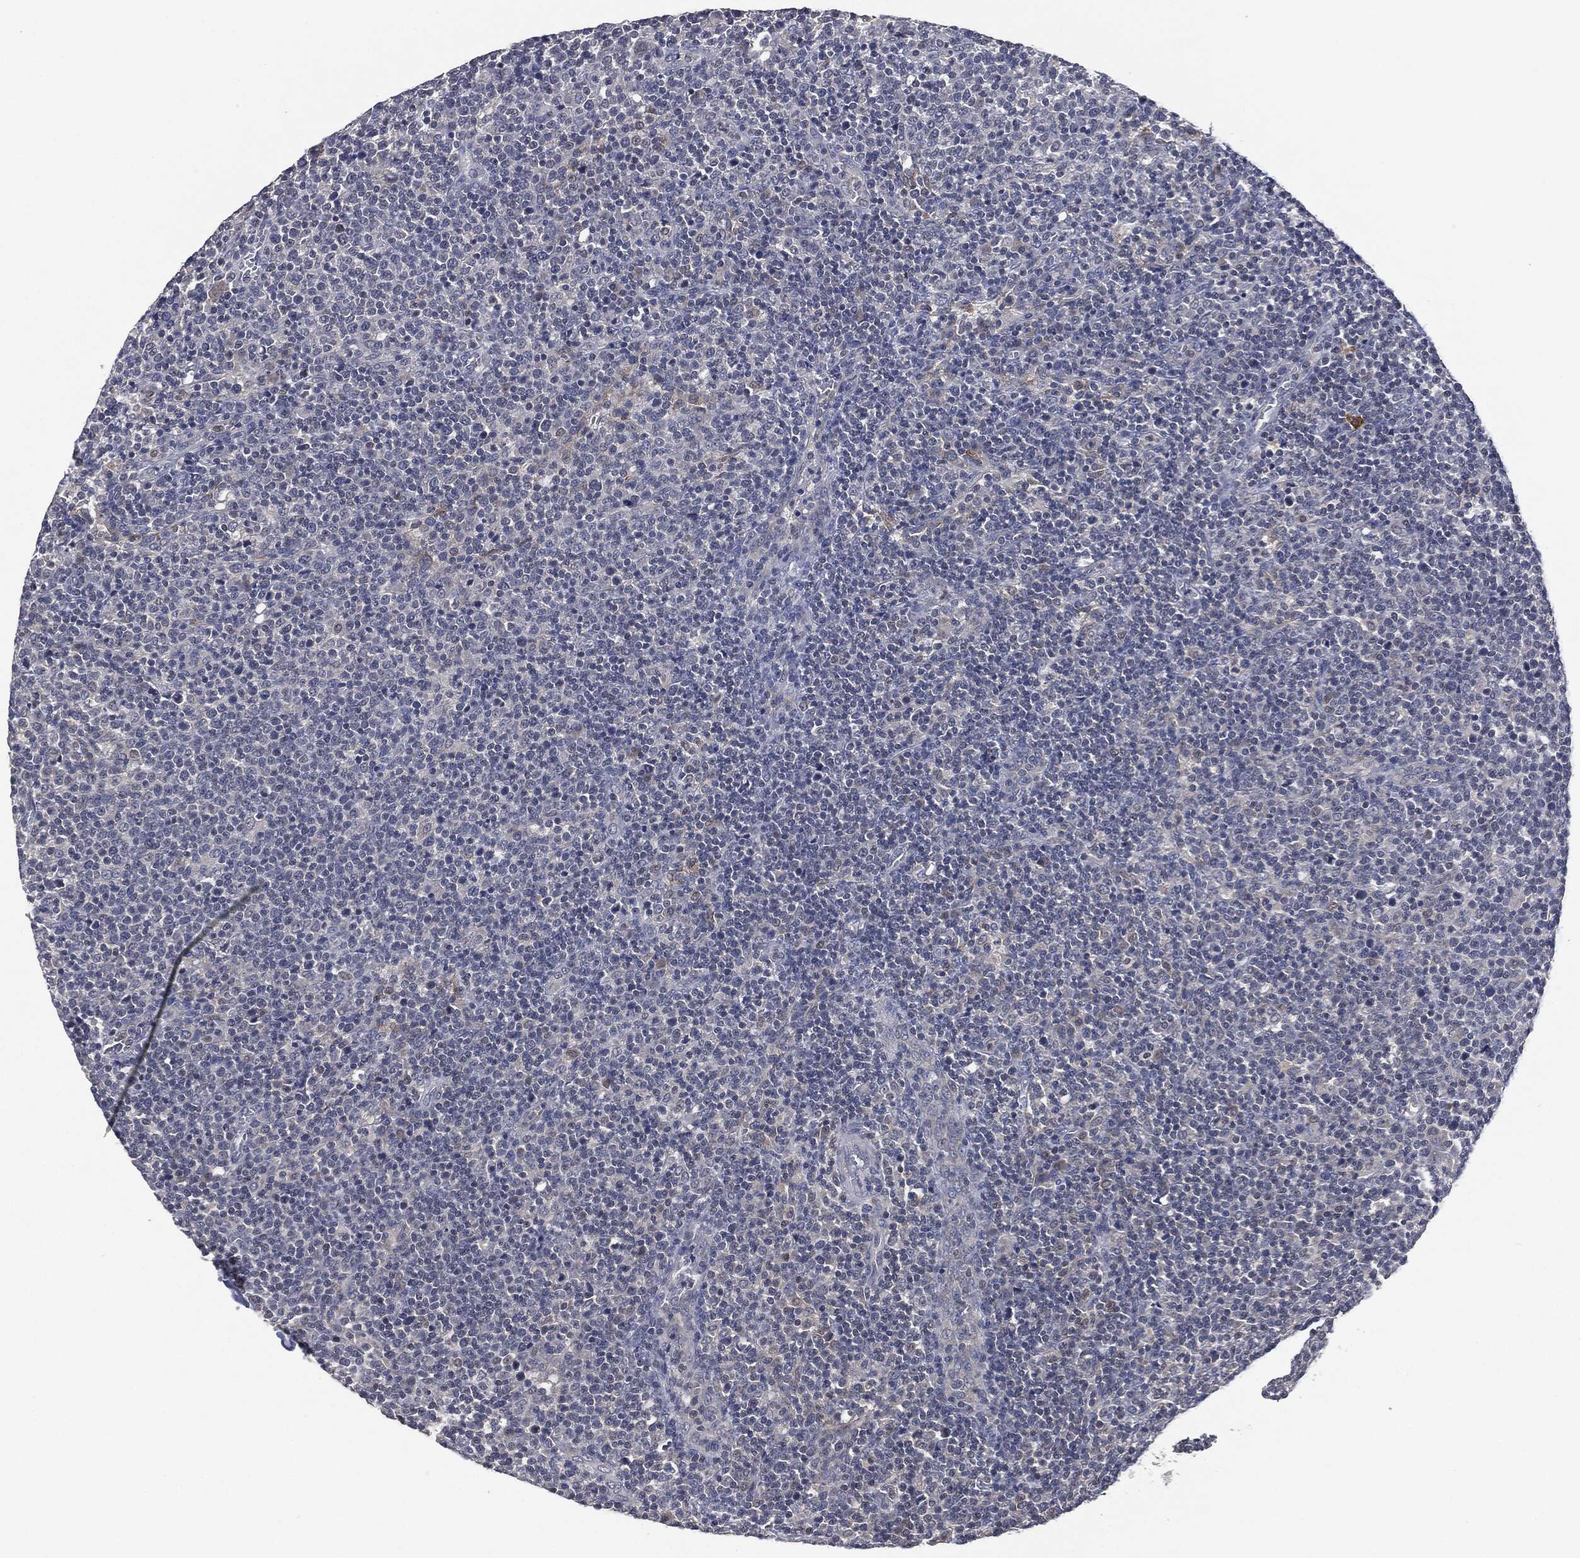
{"staining": {"intensity": "negative", "quantity": "none", "location": "none"}, "tissue": "lymphoma", "cell_type": "Tumor cells", "image_type": "cancer", "snomed": [{"axis": "morphology", "description": "Malignant lymphoma, non-Hodgkin's type, High grade"}, {"axis": "topography", "description": "Lymph node"}], "caption": "Immunohistochemistry of high-grade malignant lymphoma, non-Hodgkin's type displays no expression in tumor cells.", "gene": "IL1RN", "patient": {"sex": "male", "age": 61}}